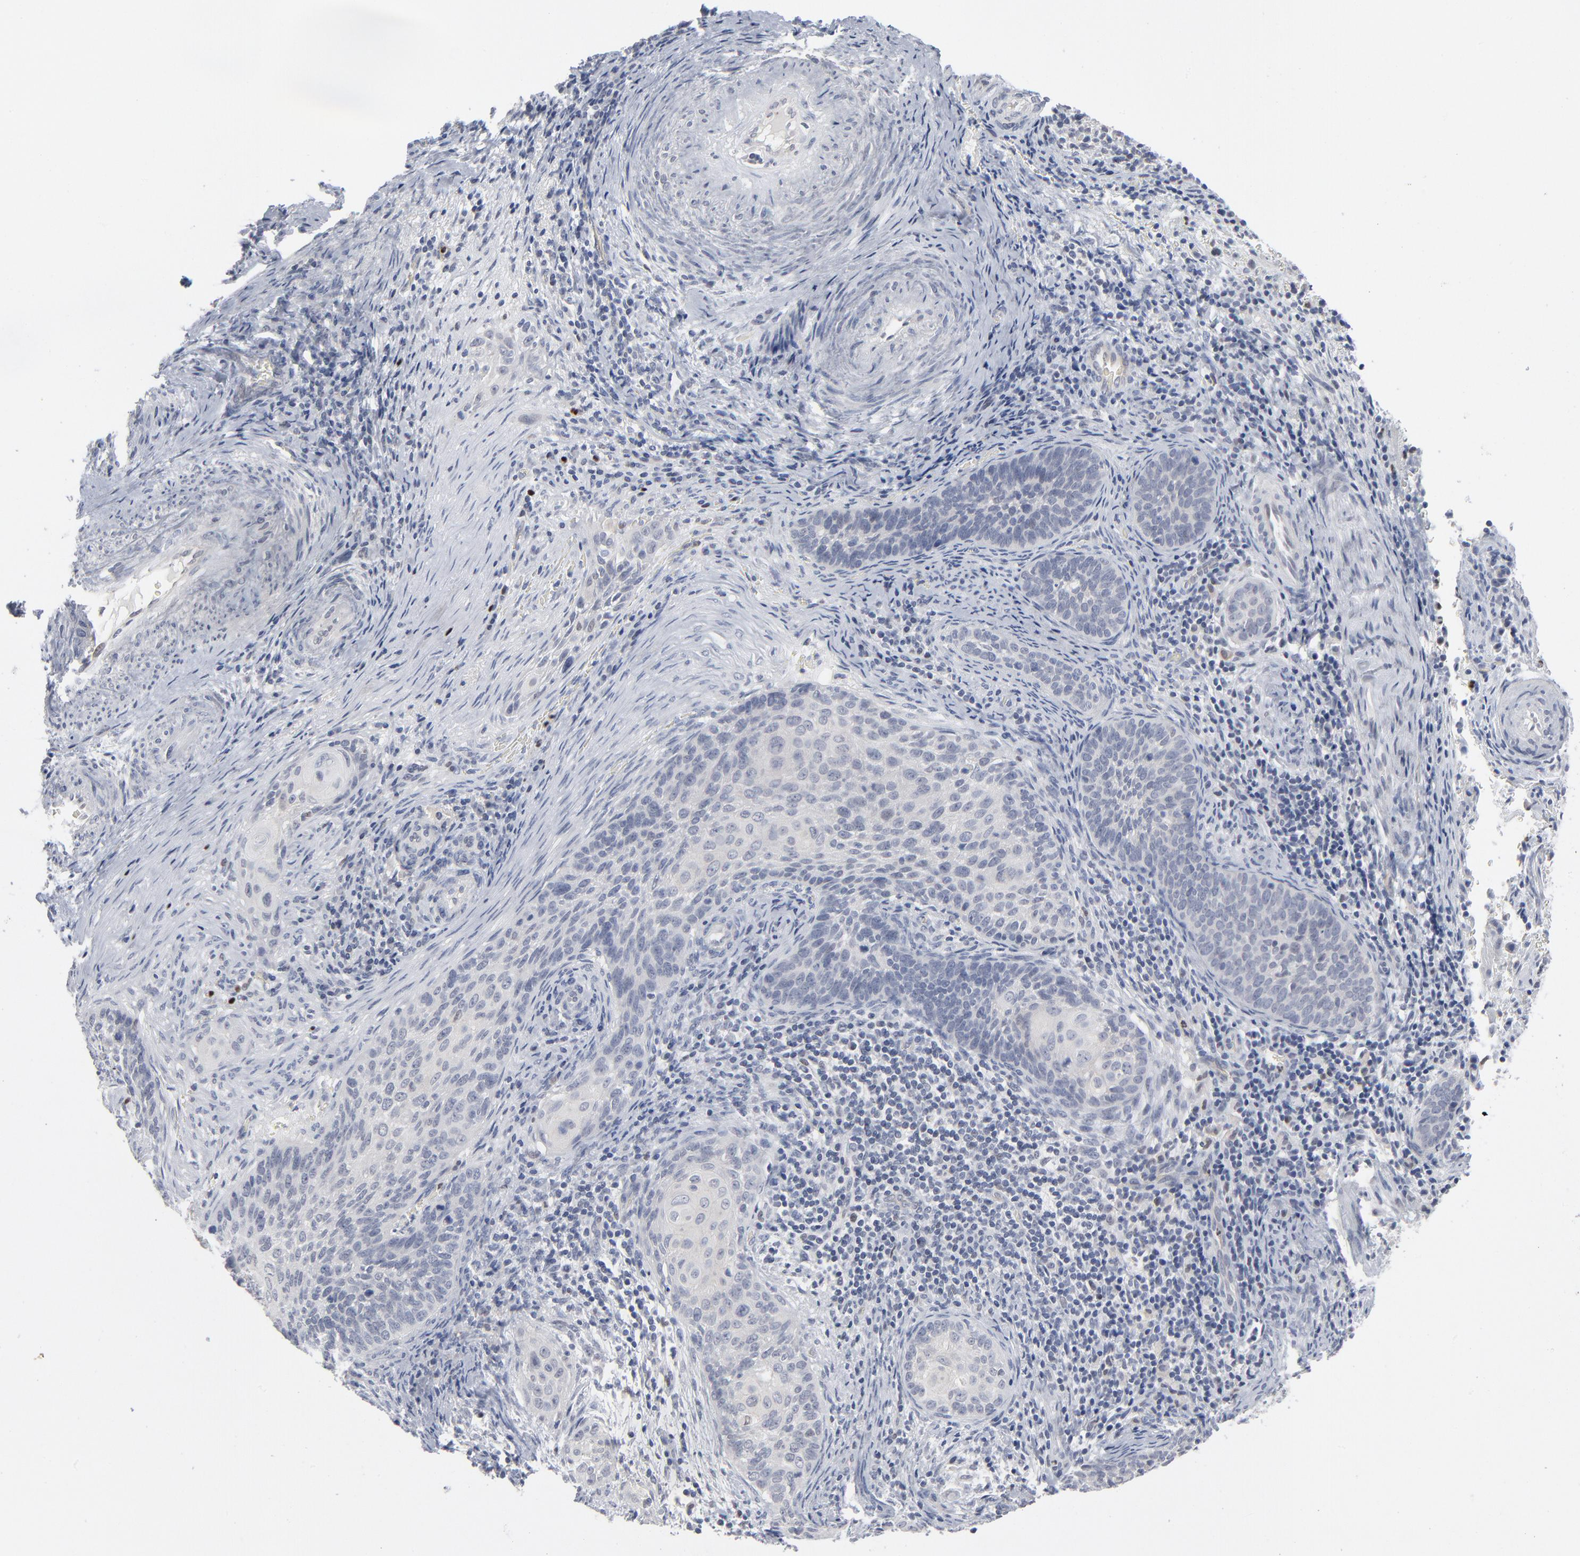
{"staining": {"intensity": "negative", "quantity": "none", "location": "none"}, "tissue": "cervical cancer", "cell_type": "Tumor cells", "image_type": "cancer", "snomed": [{"axis": "morphology", "description": "Squamous cell carcinoma, NOS"}, {"axis": "topography", "description": "Cervix"}], "caption": "This is an immunohistochemistry (IHC) micrograph of human cervical cancer (squamous cell carcinoma). There is no expression in tumor cells.", "gene": "FOXN2", "patient": {"sex": "female", "age": 33}}